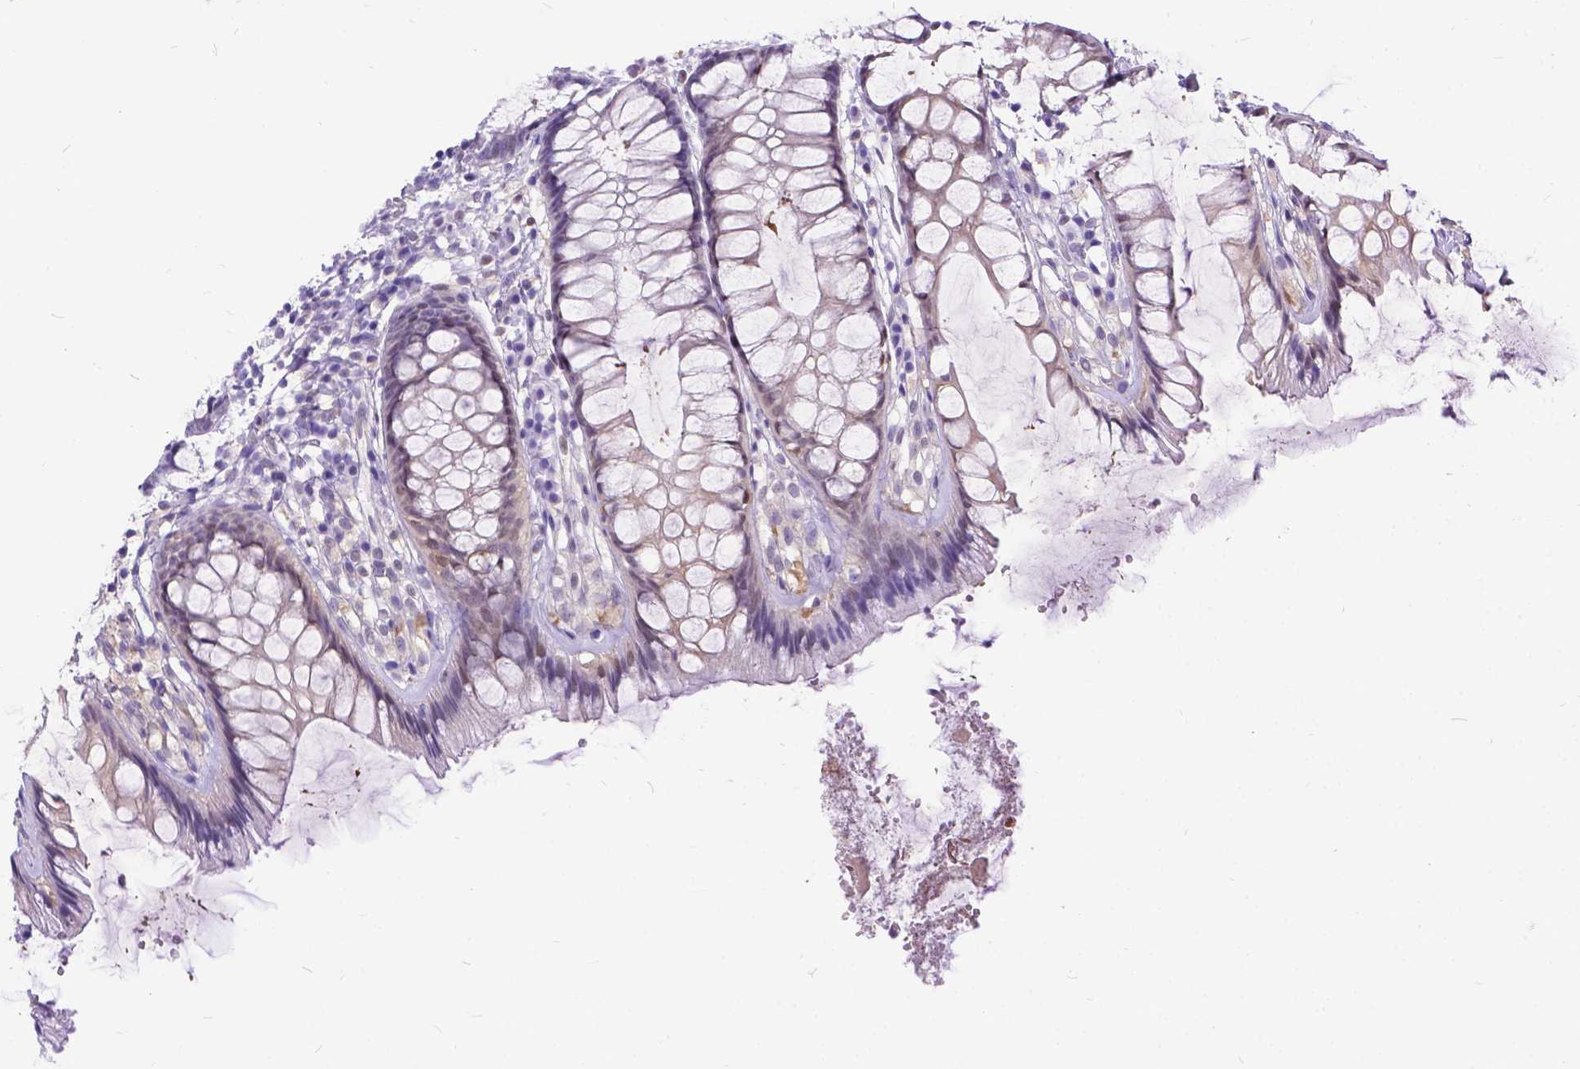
{"staining": {"intensity": "weak", "quantity": "<25%", "location": "cytoplasmic/membranous,nuclear"}, "tissue": "rectum", "cell_type": "Glandular cells", "image_type": "normal", "snomed": [{"axis": "morphology", "description": "Normal tissue, NOS"}, {"axis": "topography", "description": "Rectum"}], "caption": "An immunohistochemistry photomicrograph of unremarkable rectum is shown. There is no staining in glandular cells of rectum.", "gene": "TMEM169", "patient": {"sex": "female", "age": 62}}